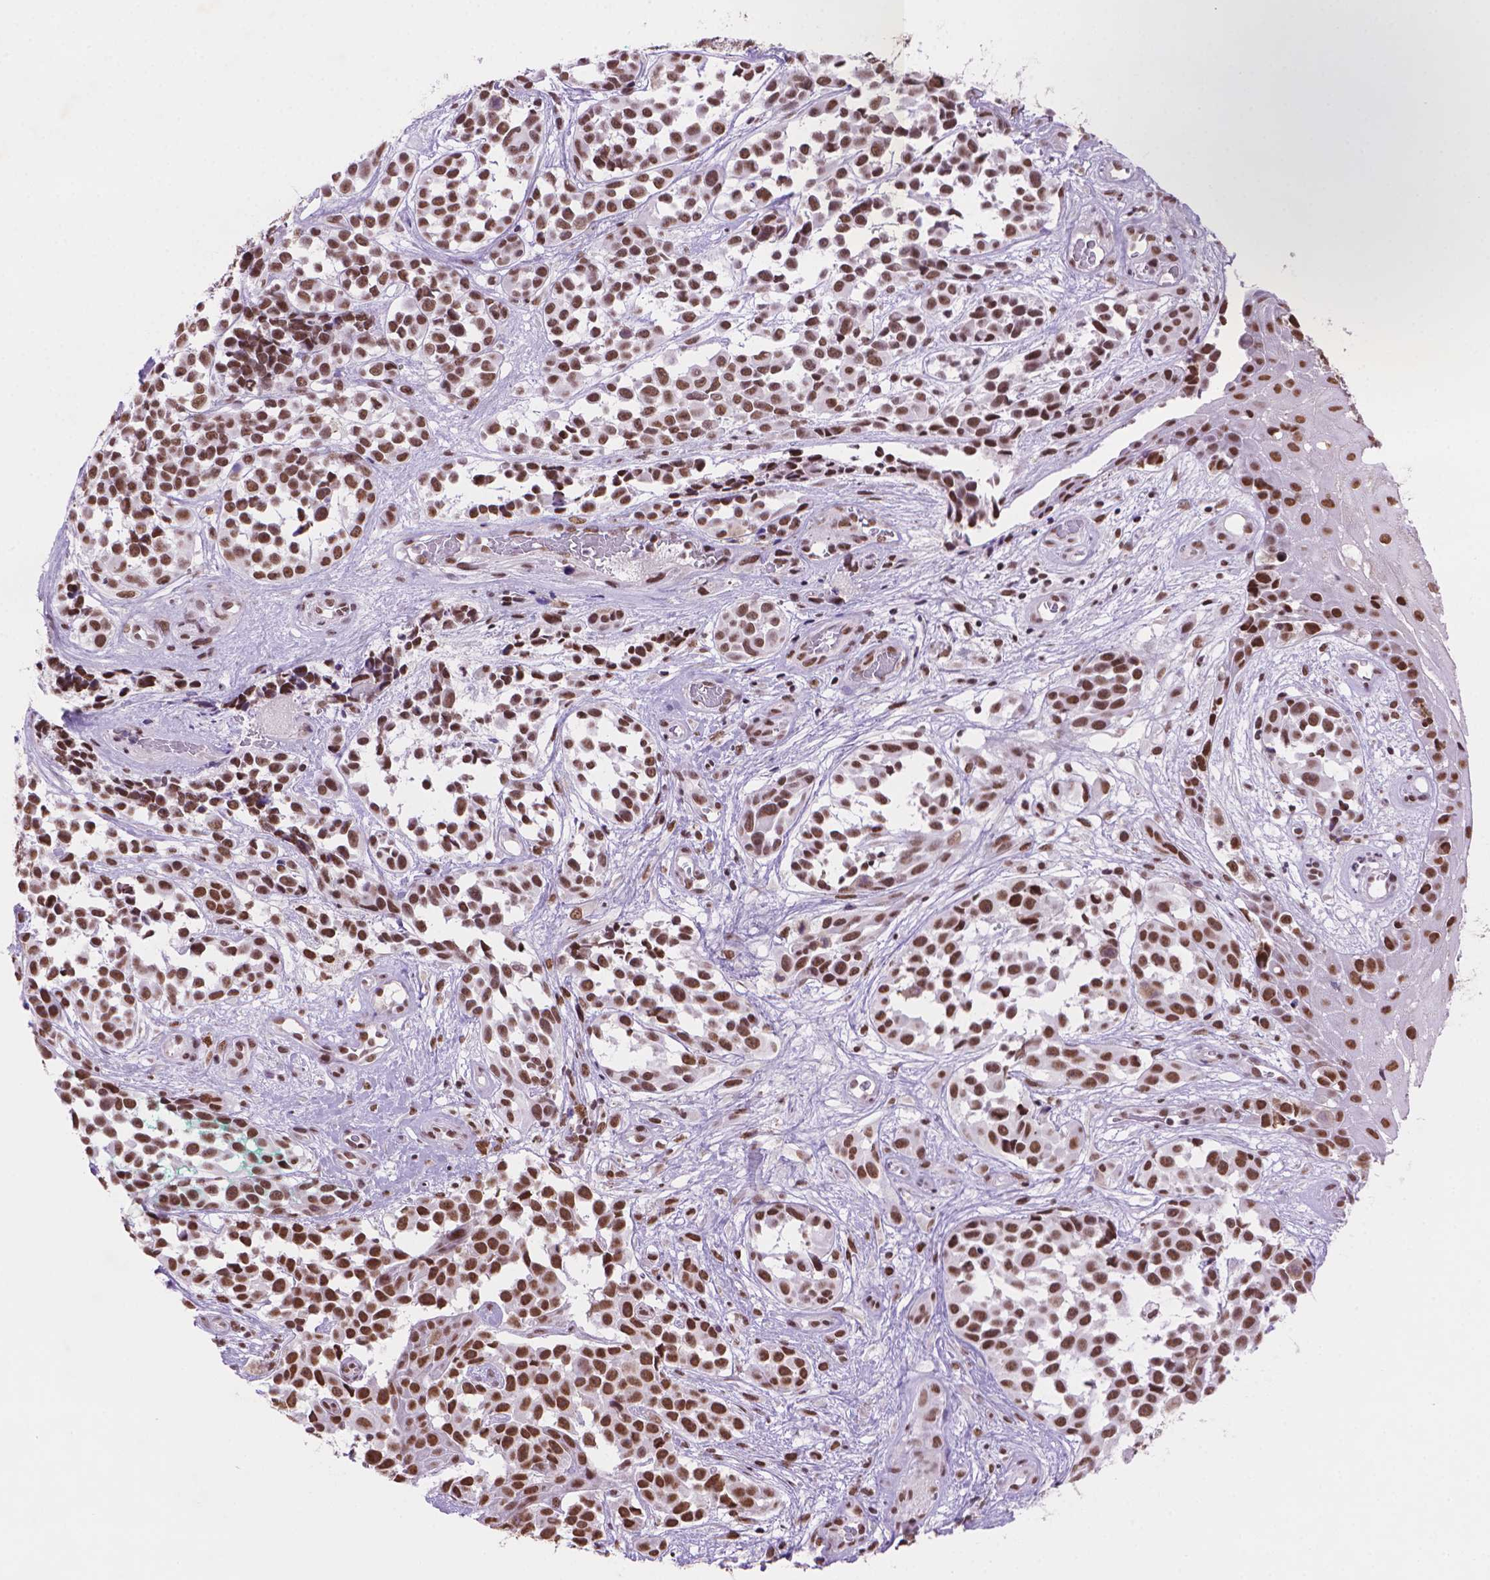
{"staining": {"intensity": "moderate", "quantity": ">75%", "location": "nuclear"}, "tissue": "melanoma", "cell_type": "Tumor cells", "image_type": "cancer", "snomed": [{"axis": "morphology", "description": "Malignant melanoma, NOS"}, {"axis": "topography", "description": "Skin"}], "caption": "Protein analysis of malignant melanoma tissue exhibits moderate nuclear staining in about >75% of tumor cells. The protein is stained brown, and the nuclei are stained in blue (DAB (3,3'-diaminobenzidine) IHC with brightfield microscopy, high magnification).", "gene": "RPA4", "patient": {"sex": "female", "age": 88}}